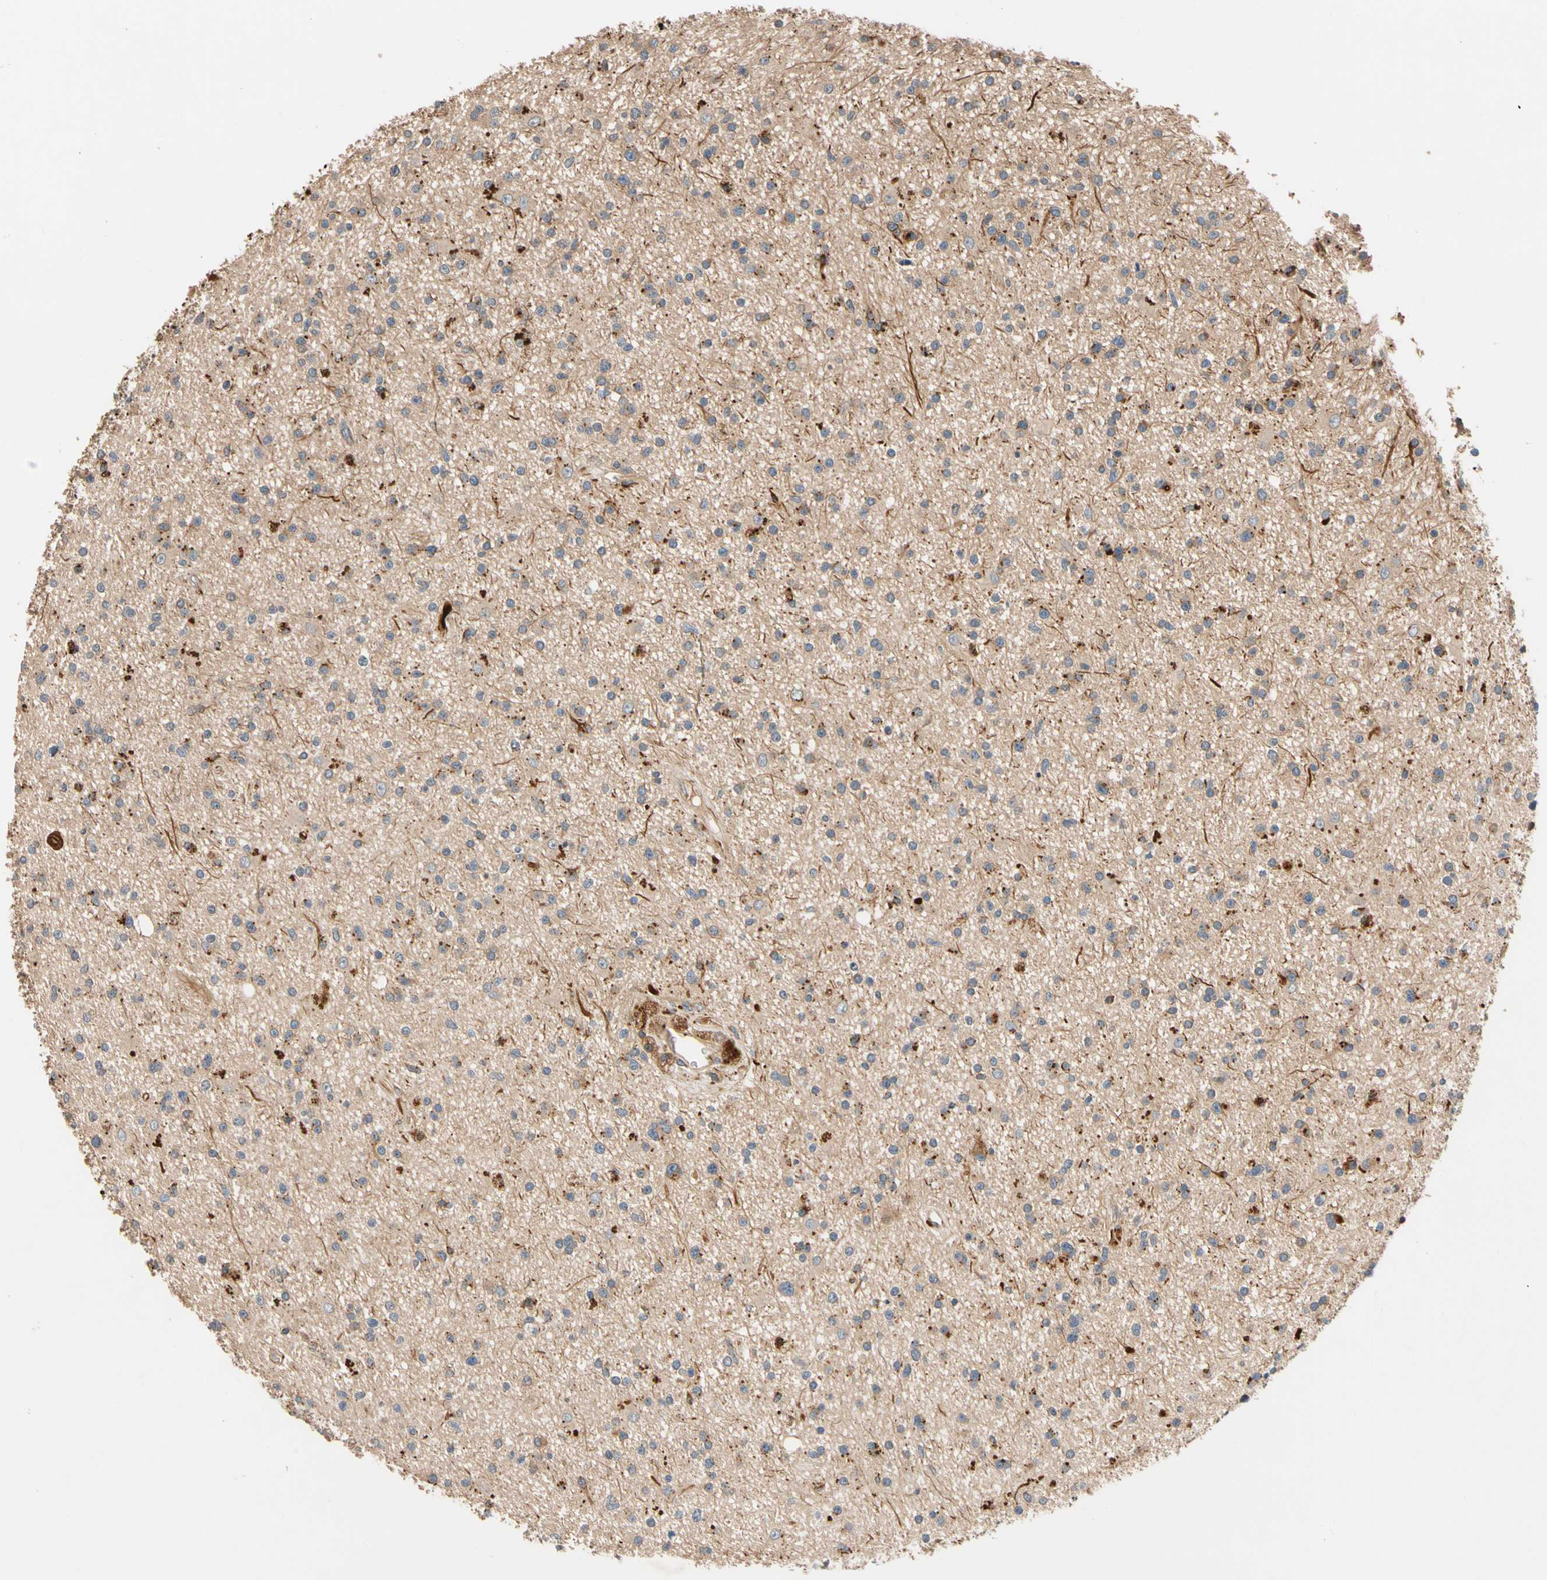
{"staining": {"intensity": "moderate", "quantity": "25%-75%", "location": "cytoplasmic/membranous"}, "tissue": "glioma", "cell_type": "Tumor cells", "image_type": "cancer", "snomed": [{"axis": "morphology", "description": "Glioma, malignant, High grade"}, {"axis": "topography", "description": "Brain"}], "caption": "Tumor cells reveal medium levels of moderate cytoplasmic/membranous positivity in approximately 25%-75% of cells in human high-grade glioma (malignant).", "gene": "FGD6", "patient": {"sex": "male", "age": 33}}